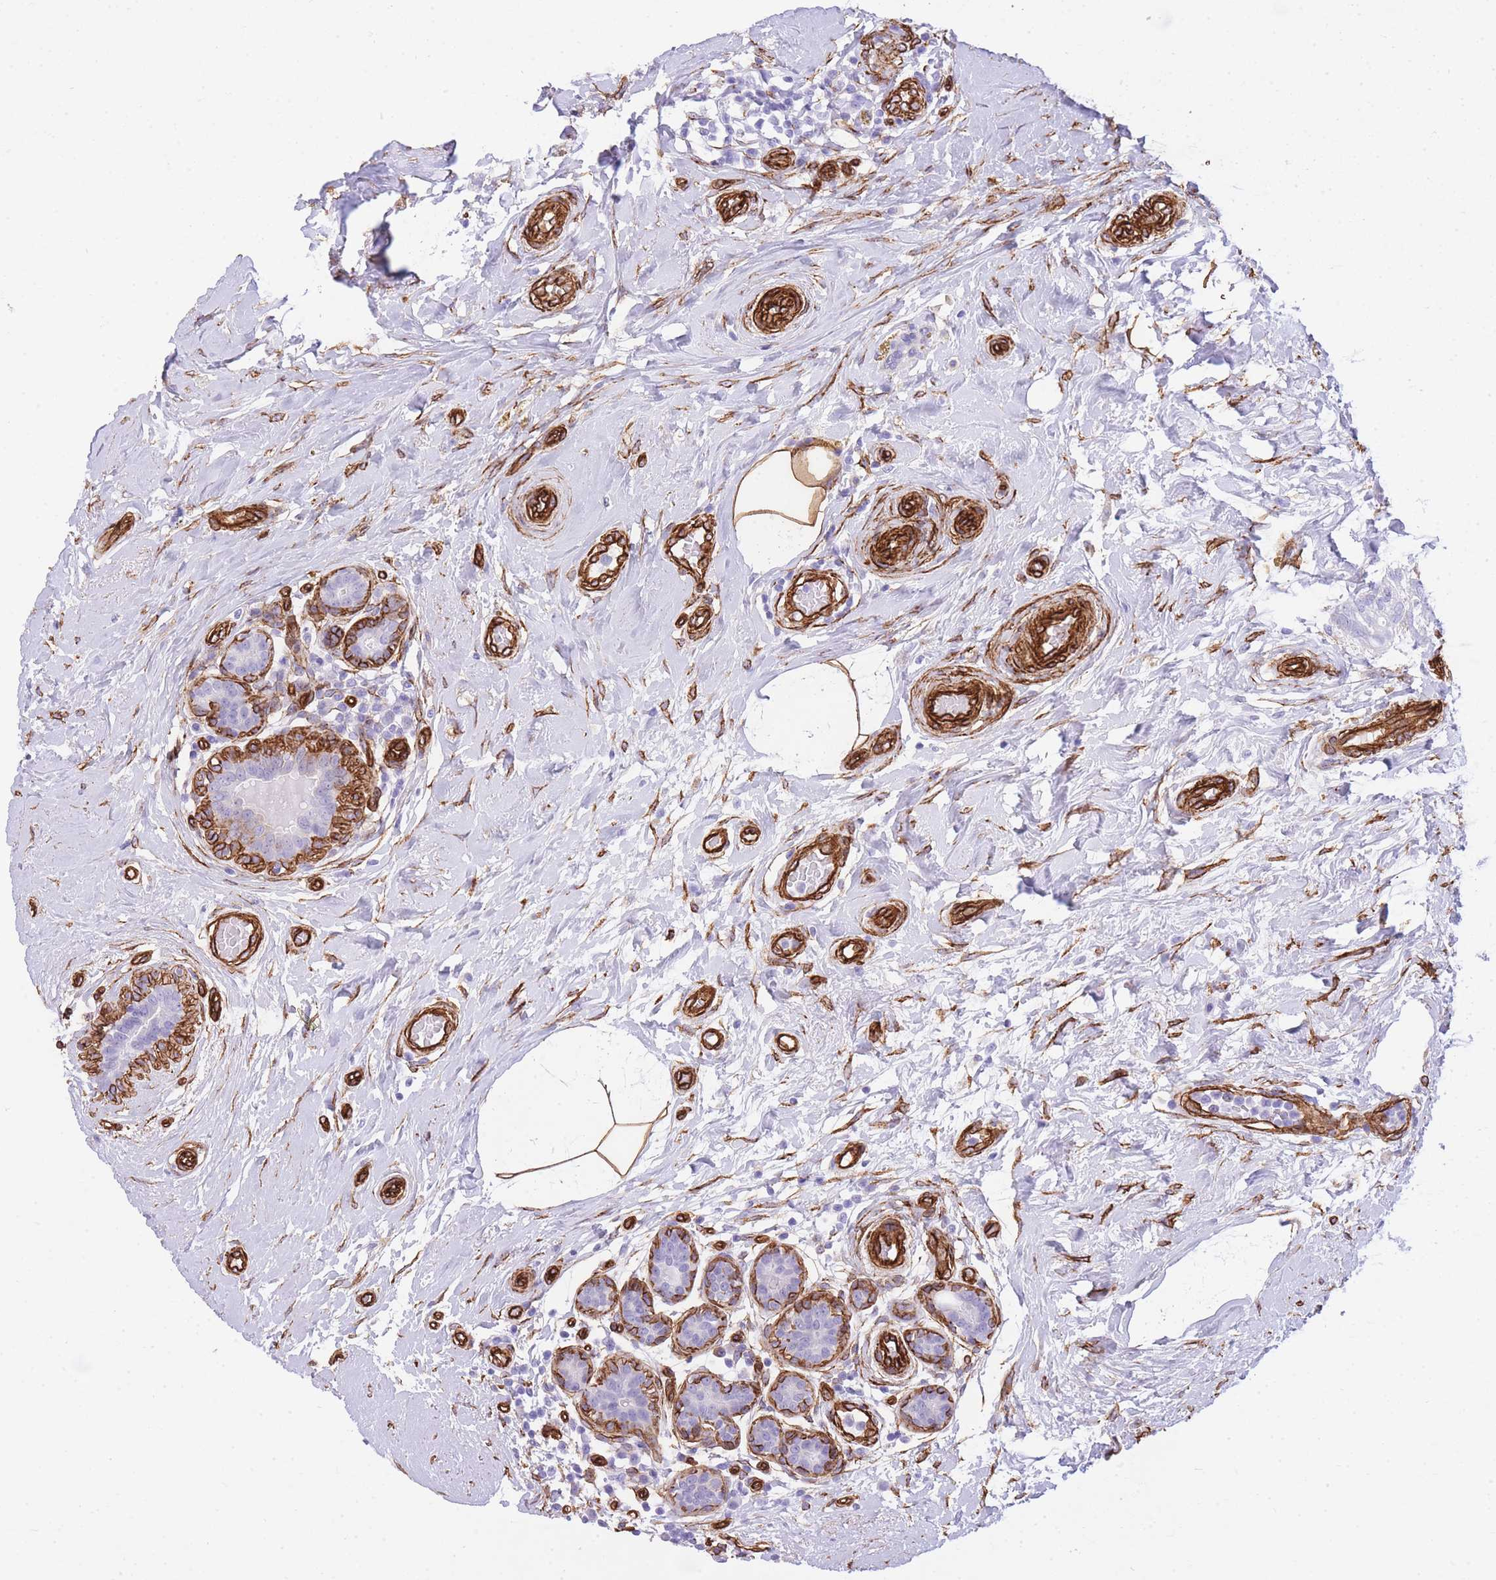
{"staining": {"intensity": "negative", "quantity": "none", "location": "none"}, "tissue": "breast cancer", "cell_type": "Tumor cells", "image_type": "cancer", "snomed": [{"axis": "morphology", "description": "Duct carcinoma"}, {"axis": "topography", "description": "Breast"}], "caption": "There is no significant staining in tumor cells of breast cancer.", "gene": "CAVIN1", "patient": {"sex": "female", "age": 73}}